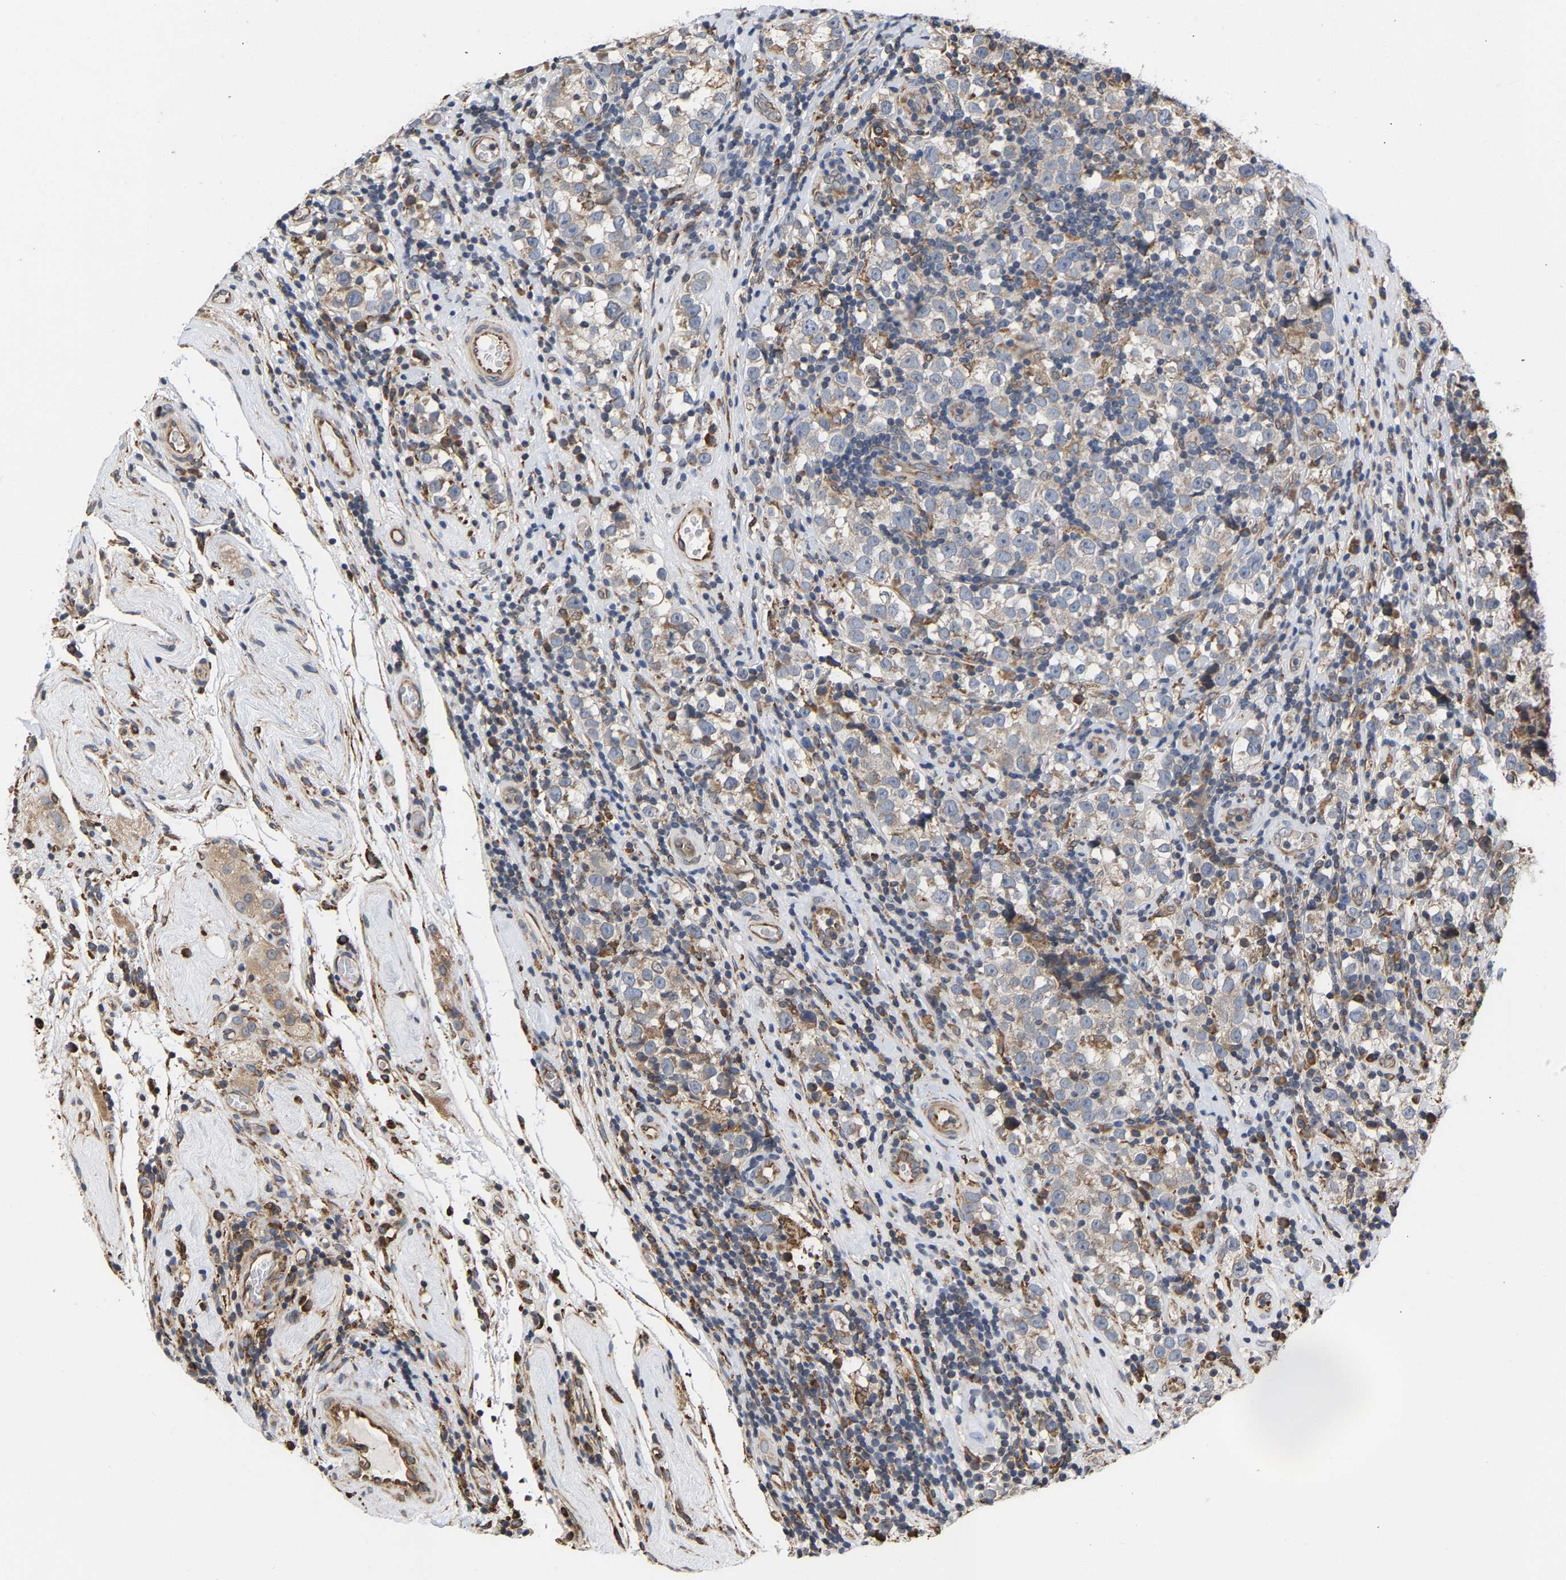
{"staining": {"intensity": "negative", "quantity": "none", "location": "none"}, "tissue": "testis cancer", "cell_type": "Tumor cells", "image_type": "cancer", "snomed": [{"axis": "morphology", "description": "Normal tissue, NOS"}, {"axis": "morphology", "description": "Seminoma, NOS"}, {"axis": "topography", "description": "Testis"}], "caption": "IHC micrograph of seminoma (testis) stained for a protein (brown), which shows no positivity in tumor cells. Nuclei are stained in blue.", "gene": "ARAP1", "patient": {"sex": "male", "age": 43}}